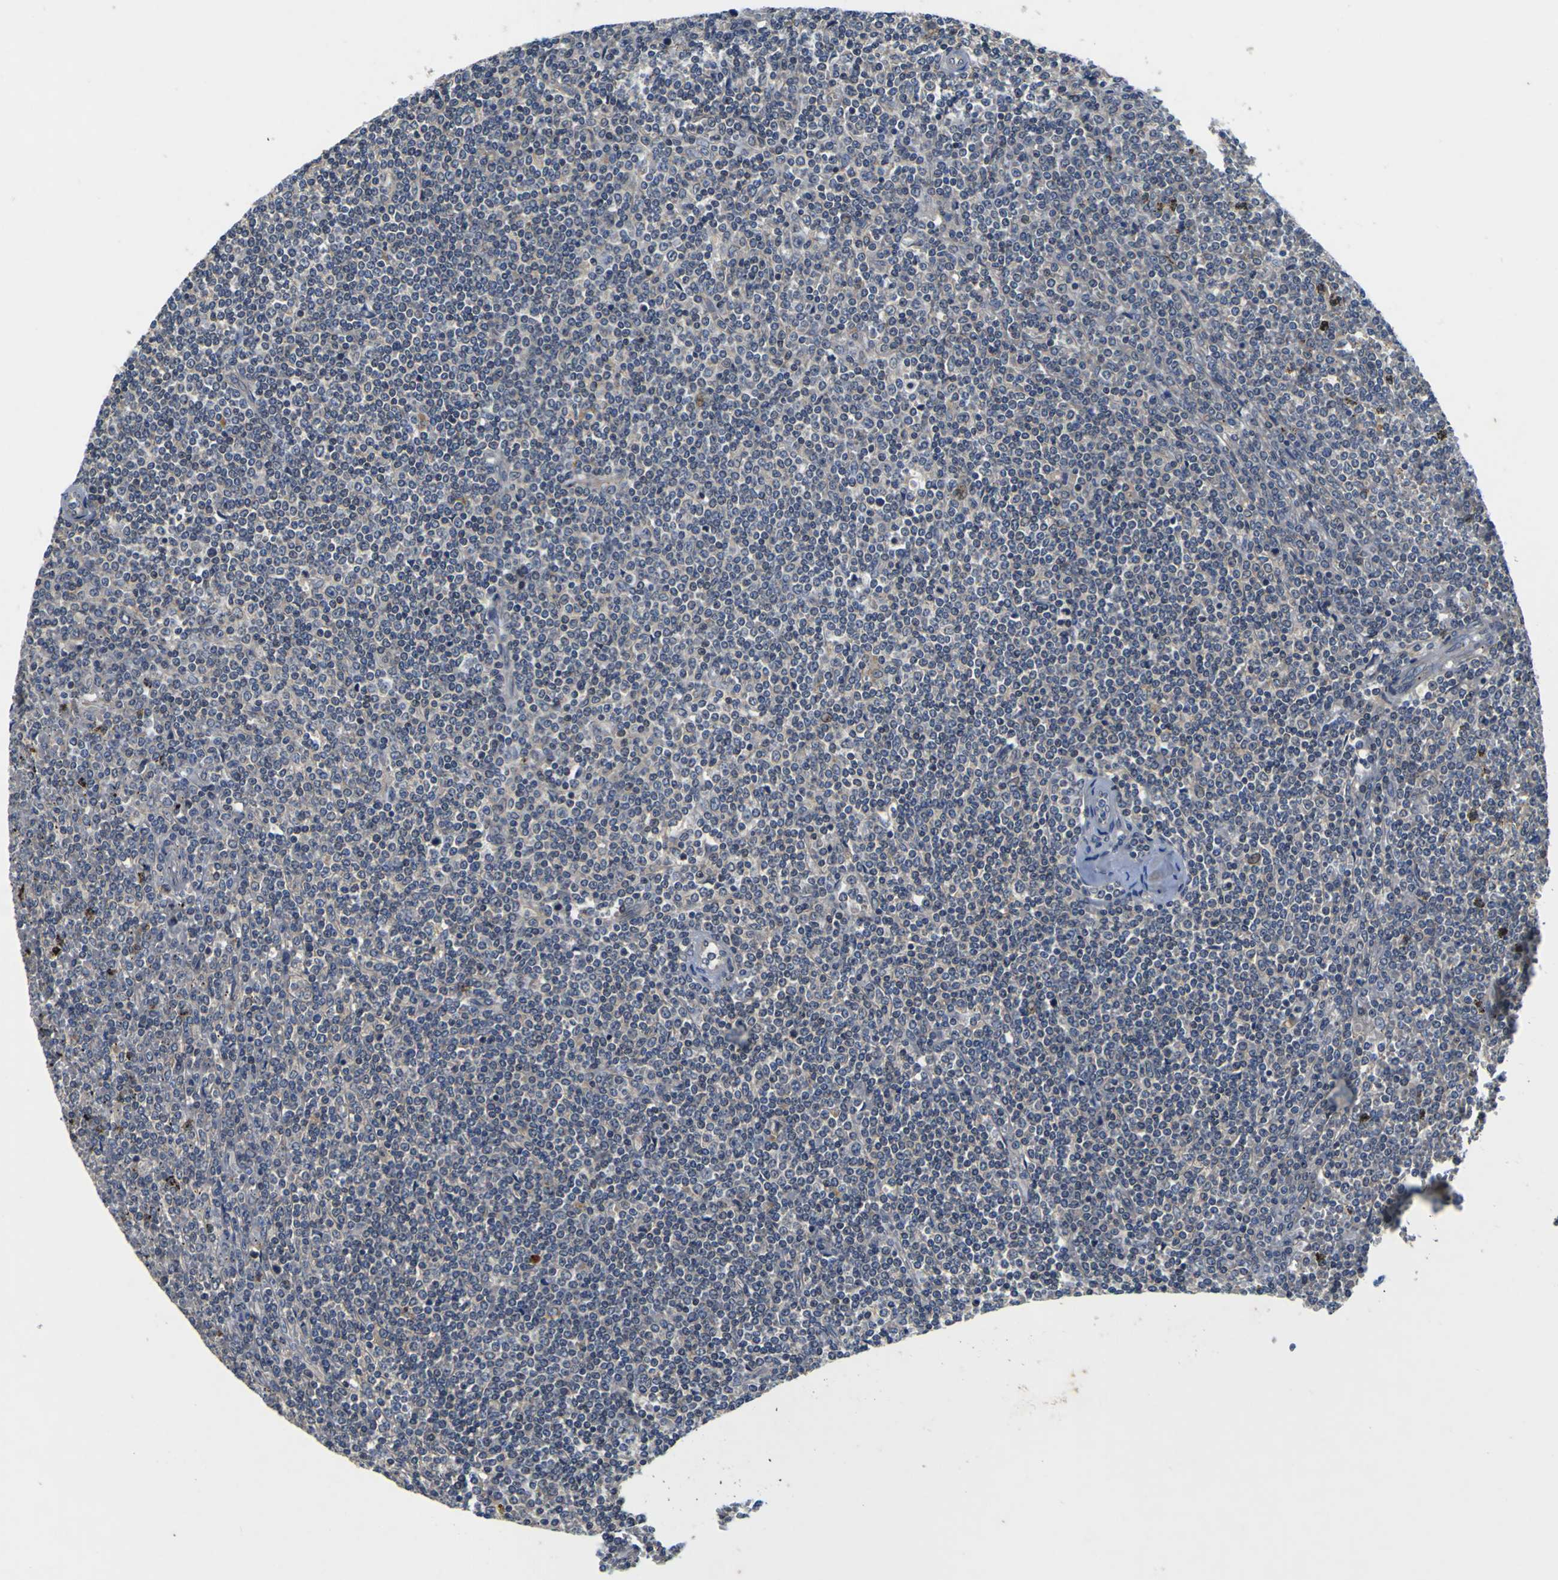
{"staining": {"intensity": "negative", "quantity": "none", "location": "none"}, "tissue": "lymphoma", "cell_type": "Tumor cells", "image_type": "cancer", "snomed": [{"axis": "morphology", "description": "Malignant lymphoma, non-Hodgkin's type, Low grade"}, {"axis": "topography", "description": "Spleen"}], "caption": "IHC photomicrograph of human lymphoma stained for a protein (brown), which displays no positivity in tumor cells.", "gene": "EPHB4", "patient": {"sex": "female", "age": 19}}